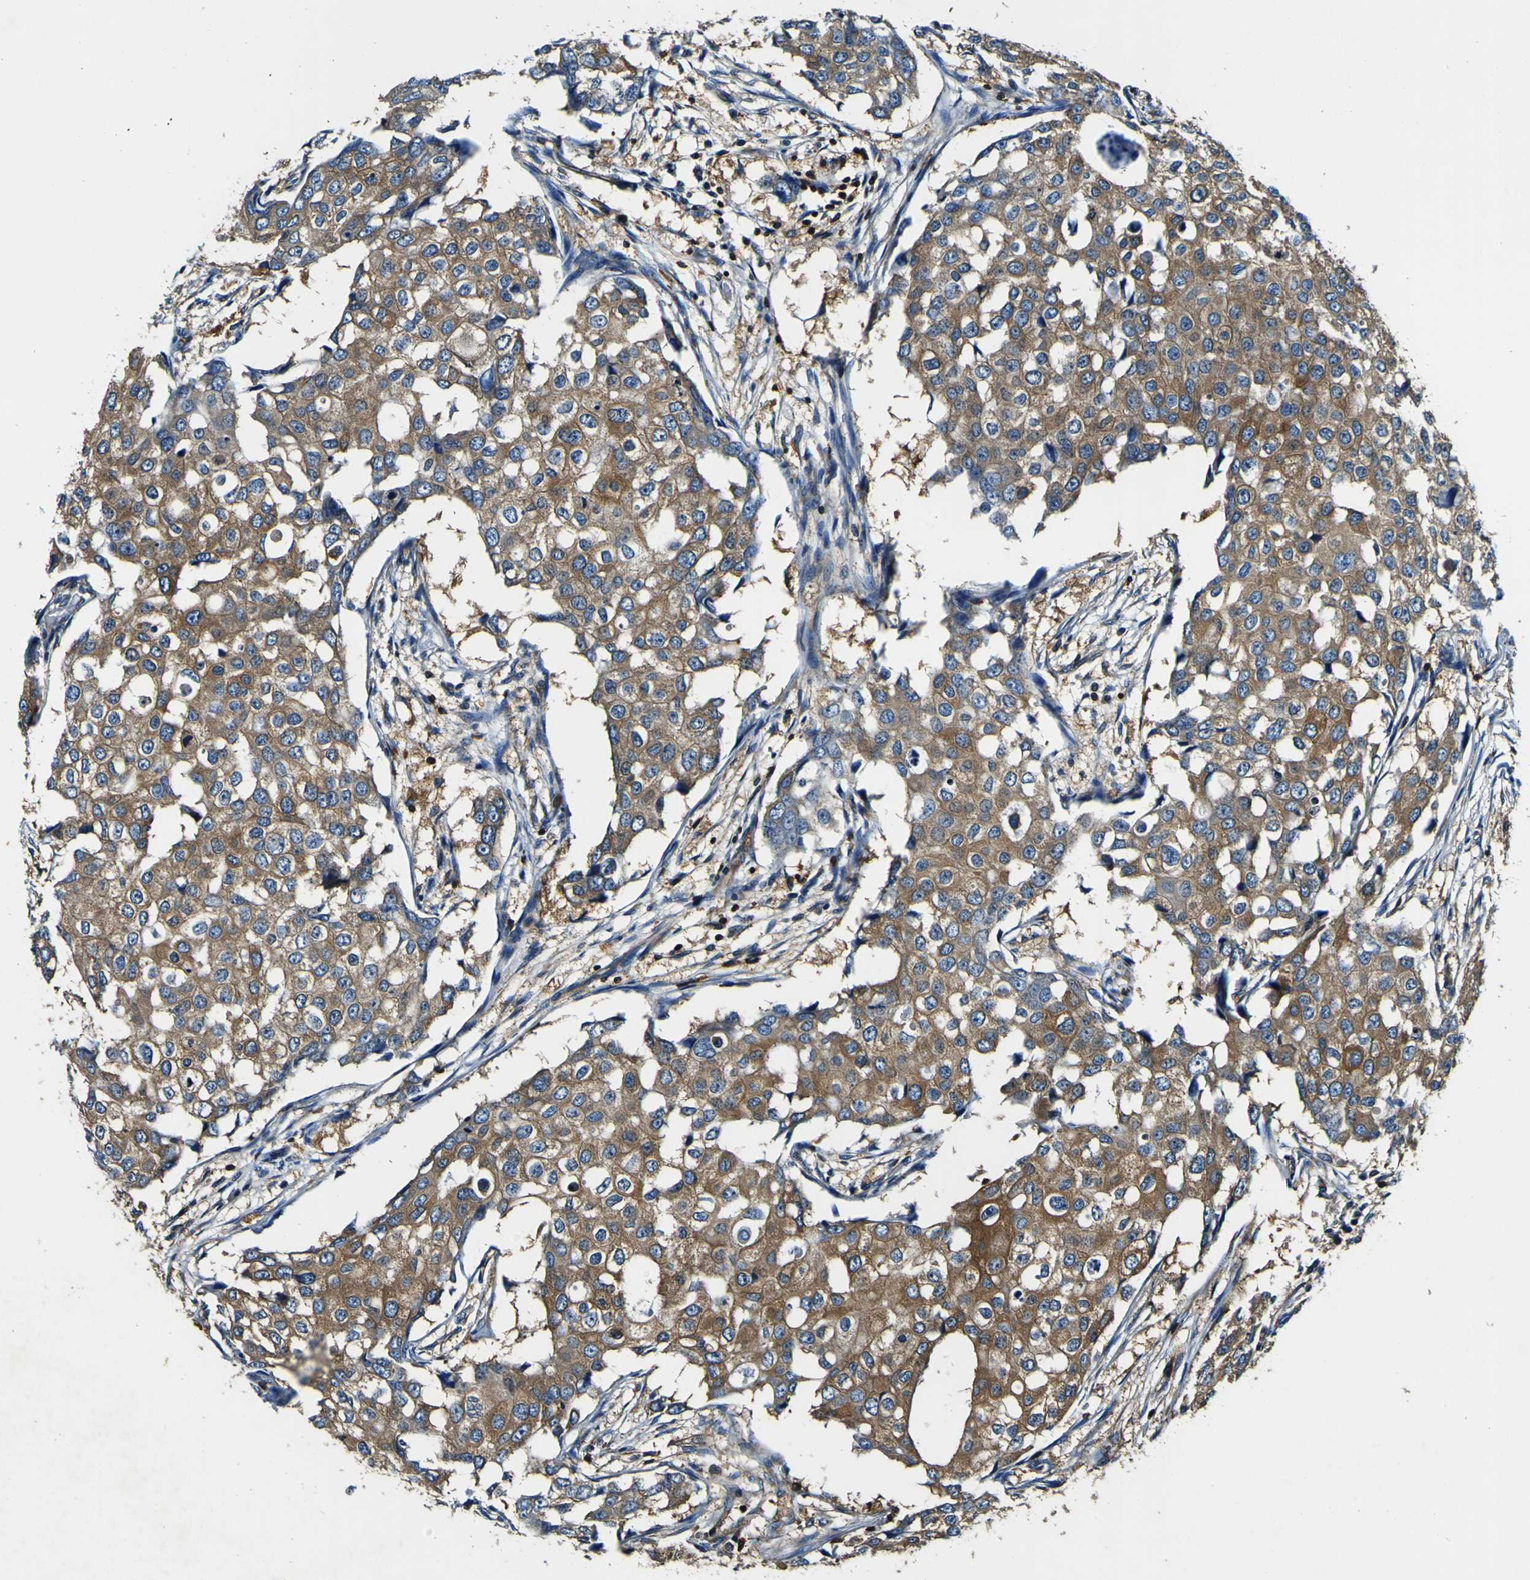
{"staining": {"intensity": "moderate", "quantity": ">75%", "location": "cytoplasmic/membranous"}, "tissue": "breast cancer", "cell_type": "Tumor cells", "image_type": "cancer", "snomed": [{"axis": "morphology", "description": "Duct carcinoma"}, {"axis": "topography", "description": "Breast"}], "caption": "Moderate cytoplasmic/membranous staining for a protein is present in about >75% of tumor cells of breast cancer (invasive ductal carcinoma) using immunohistochemistry.", "gene": "RHOT2", "patient": {"sex": "female", "age": 27}}